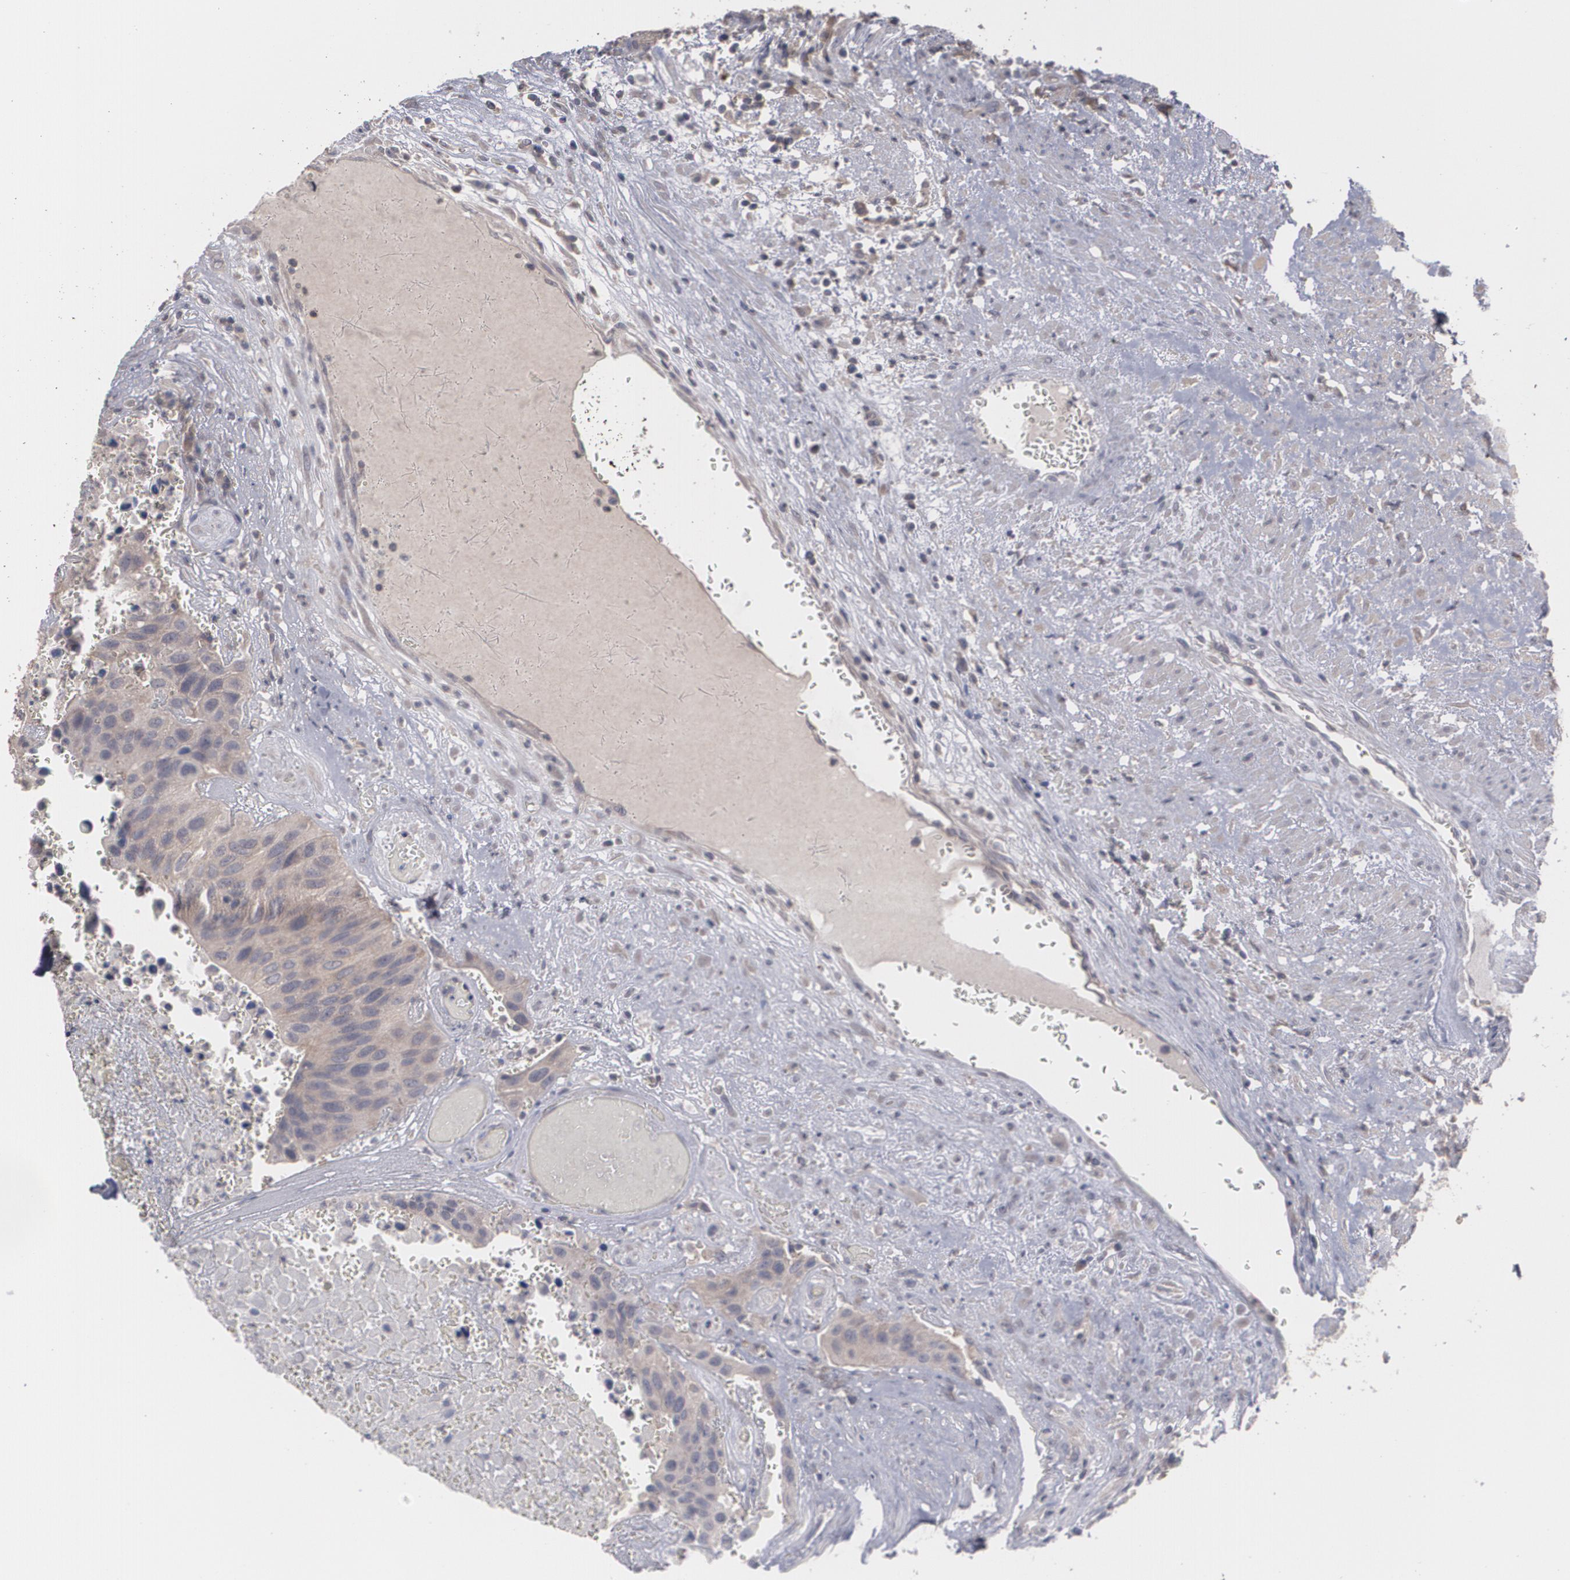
{"staining": {"intensity": "moderate", "quantity": ">75%", "location": "cytoplasmic/membranous"}, "tissue": "urothelial cancer", "cell_type": "Tumor cells", "image_type": "cancer", "snomed": [{"axis": "morphology", "description": "Urothelial carcinoma, High grade"}, {"axis": "topography", "description": "Urinary bladder"}], "caption": "Immunohistochemistry staining of urothelial carcinoma (high-grade), which demonstrates medium levels of moderate cytoplasmic/membranous positivity in approximately >75% of tumor cells indicating moderate cytoplasmic/membranous protein expression. The staining was performed using DAB (3,3'-diaminobenzidine) (brown) for protein detection and nuclei were counterstained in hematoxylin (blue).", "gene": "ARF6", "patient": {"sex": "male", "age": 66}}